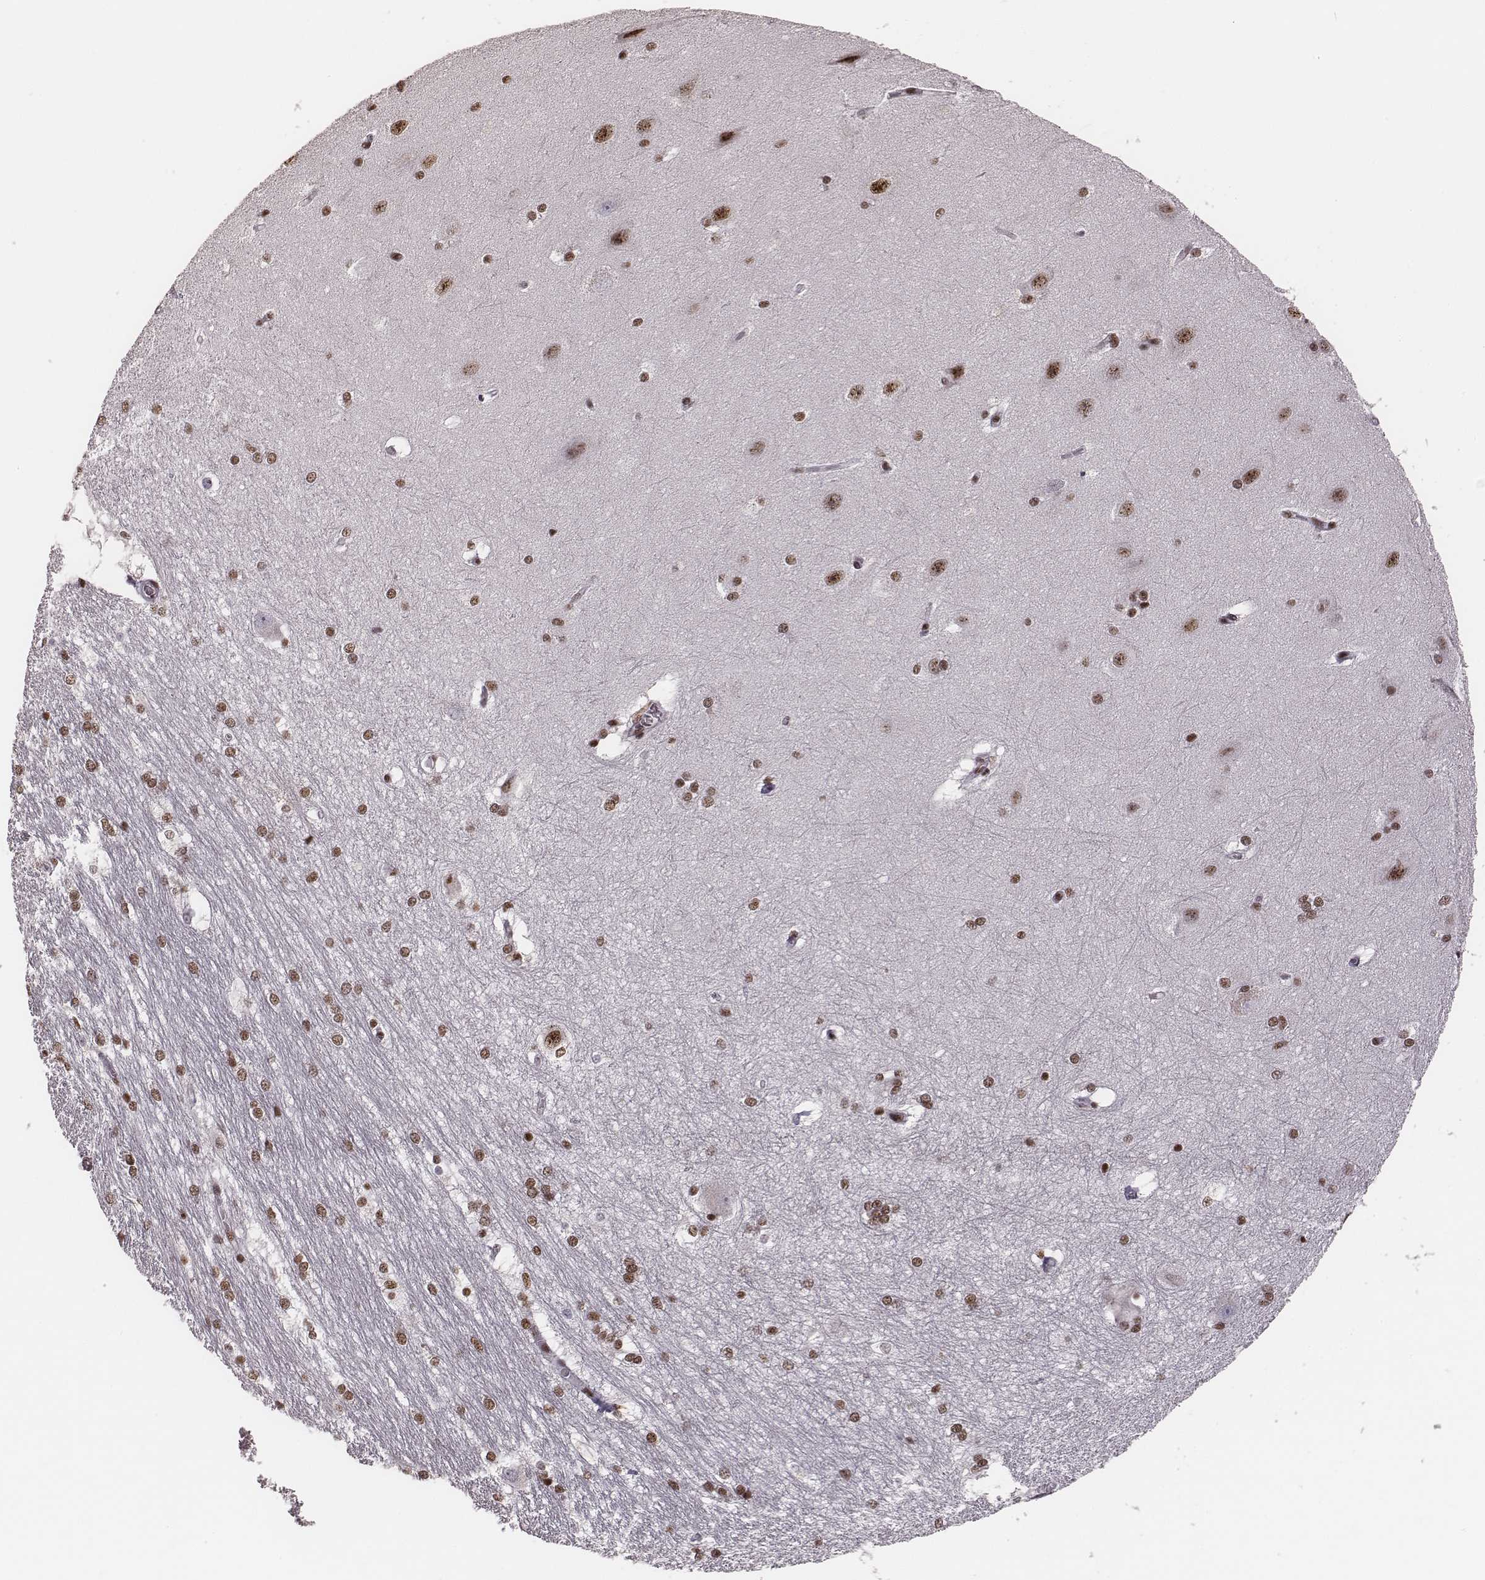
{"staining": {"intensity": "strong", "quantity": ">75%", "location": "nuclear"}, "tissue": "hippocampus", "cell_type": "Glial cells", "image_type": "normal", "snomed": [{"axis": "morphology", "description": "Normal tissue, NOS"}, {"axis": "topography", "description": "Cerebral cortex"}, {"axis": "topography", "description": "Hippocampus"}], "caption": "The image displays immunohistochemical staining of benign hippocampus. There is strong nuclear expression is identified in about >75% of glial cells.", "gene": "LUC7L", "patient": {"sex": "female", "age": 19}}